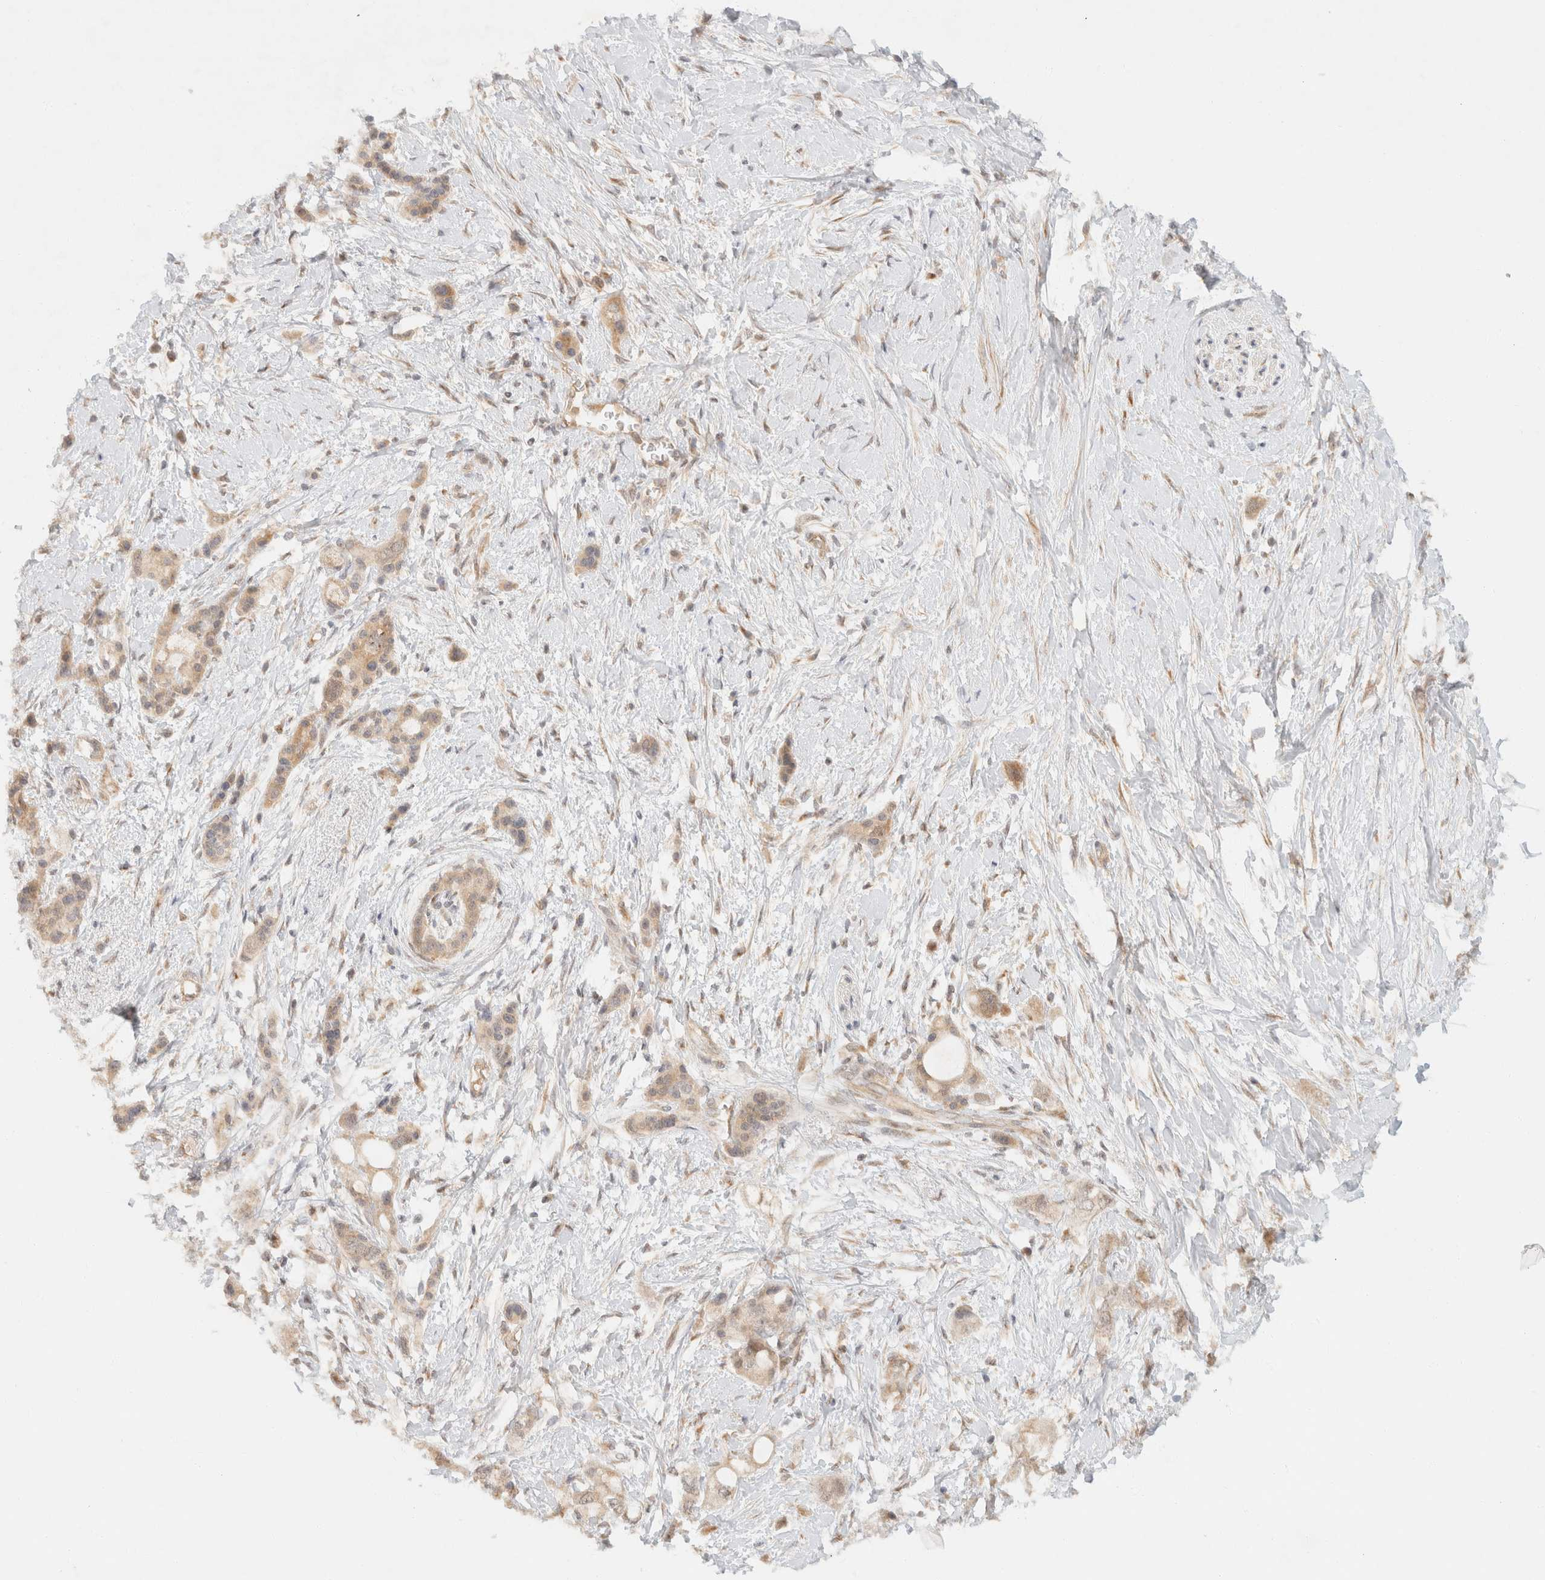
{"staining": {"intensity": "weak", "quantity": ">75%", "location": "cytoplasmic/membranous"}, "tissue": "pancreatic cancer", "cell_type": "Tumor cells", "image_type": "cancer", "snomed": [{"axis": "morphology", "description": "Adenocarcinoma, NOS"}, {"axis": "topography", "description": "Pancreas"}], "caption": "Immunohistochemical staining of human pancreatic cancer (adenocarcinoma) shows low levels of weak cytoplasmic/membranous positivity in about >75% of tumor cells.", "gene": "TACC1", "patient": {"sex": "female", "age": 56}}